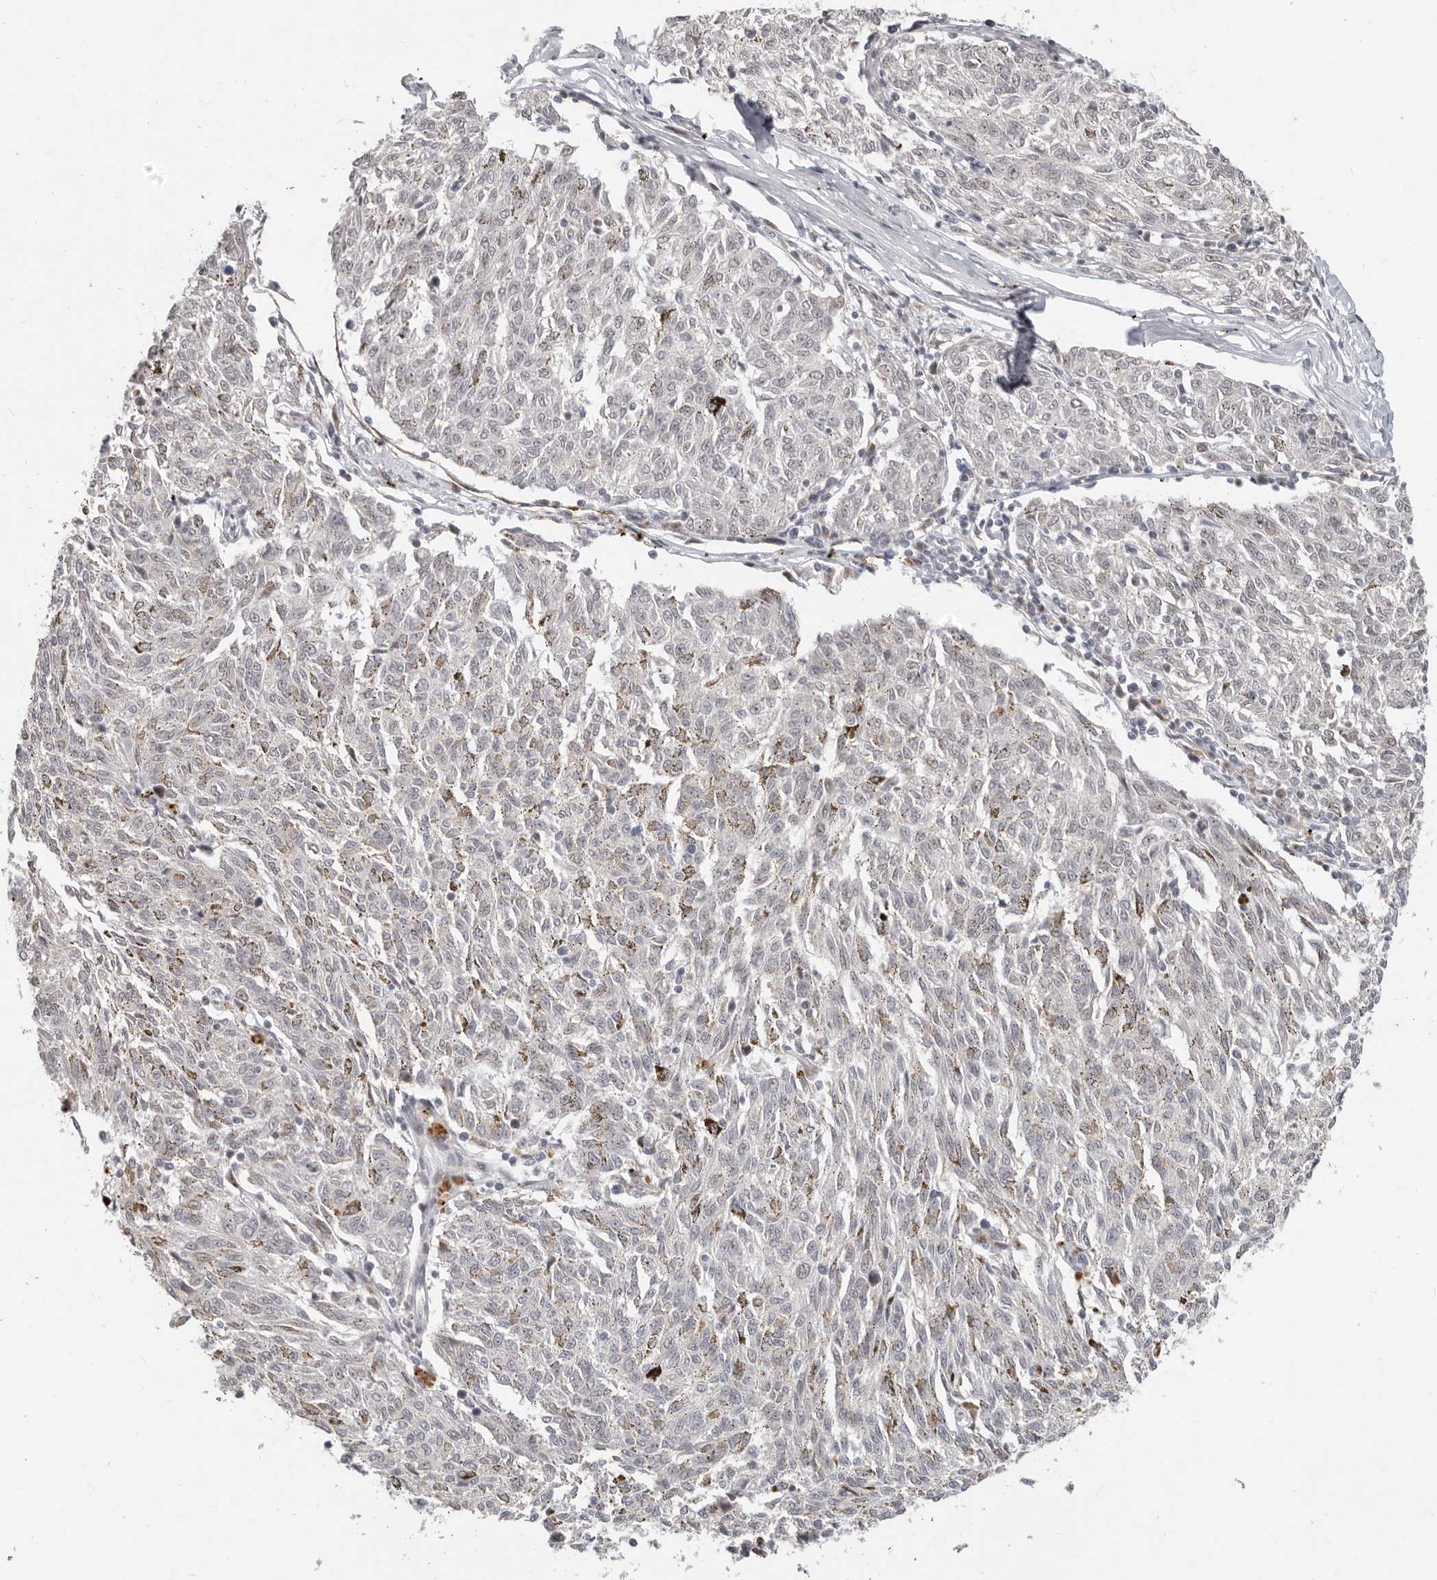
{"staining": {"intensity": "negative", "quantity": "none", "location": "none"}, "tissue": "melanoma", "cell_type": "Tumor cells", "image_type": "cancer", "snomed": [{"axis": "morphology", "description": "Malignant melanoma, NOS"}, {"axis": "topography", "description": "Skin"}], "caption": "High power microscopy image of an IHC micrograph of melanoma, revealing no significant positivity in tumor cells.", "gene": "RFC2", "patient": {"sex": "female", "age": 72}}